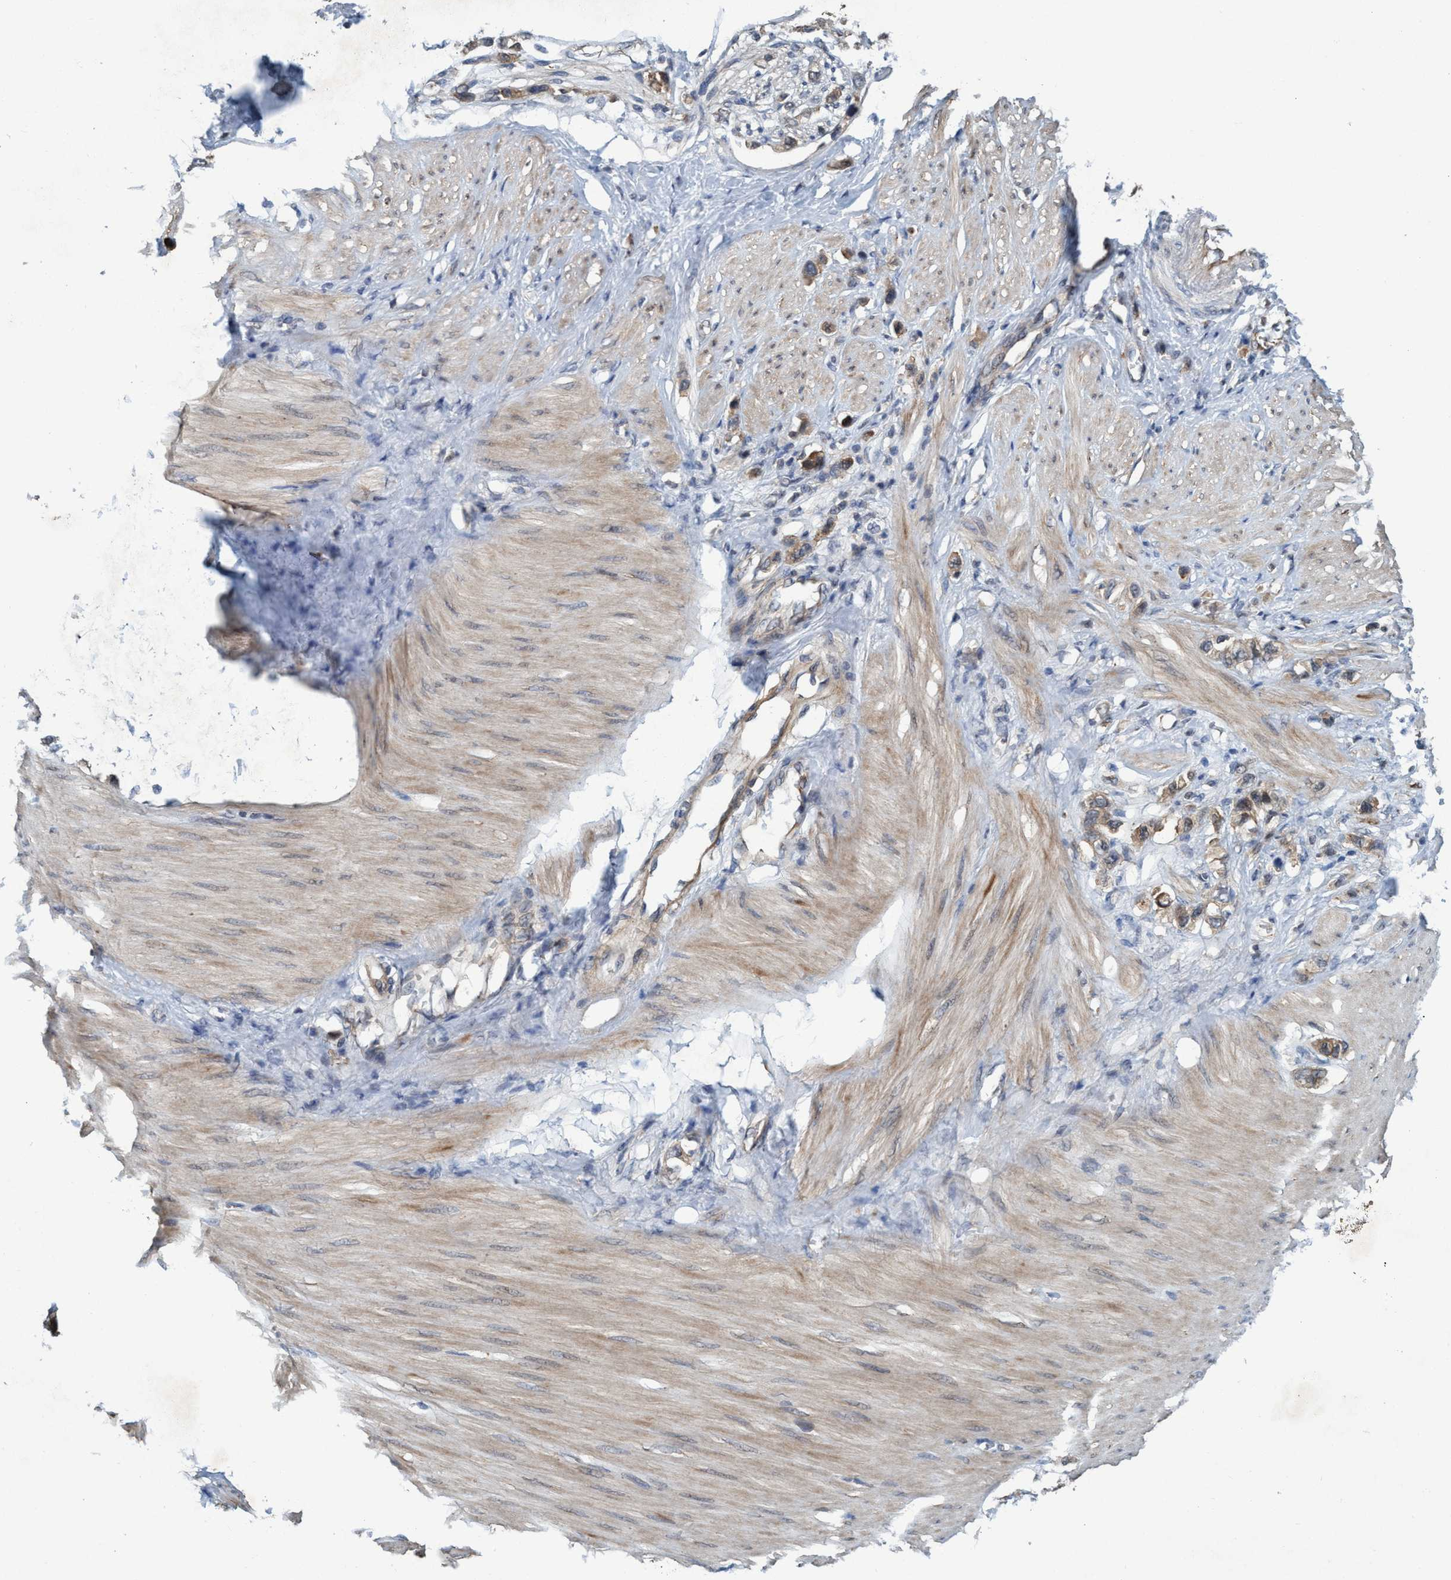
{"staining": {"intensity": "weak", "quantity": ">75%", "location": "cytoplasmic/membranous"}, "tissue": "stomach cancer", "cell_type": "Tumor cells", "image_type": "cancer", "snomed": [{"axis": "morphology", "description": "Adenocarcinoma, NOS"}, {"axis": "topography", "description": "Stomach"}], "caption": "About >75% of tumor cells in human adenocarcinoma (stomach) exhibit weak cytoplasmic/membranous protein staining as visualized by brown immunohistochemical staining.", "gene": "TRIM65", "patient": {"sex": "female", "age": 65}}